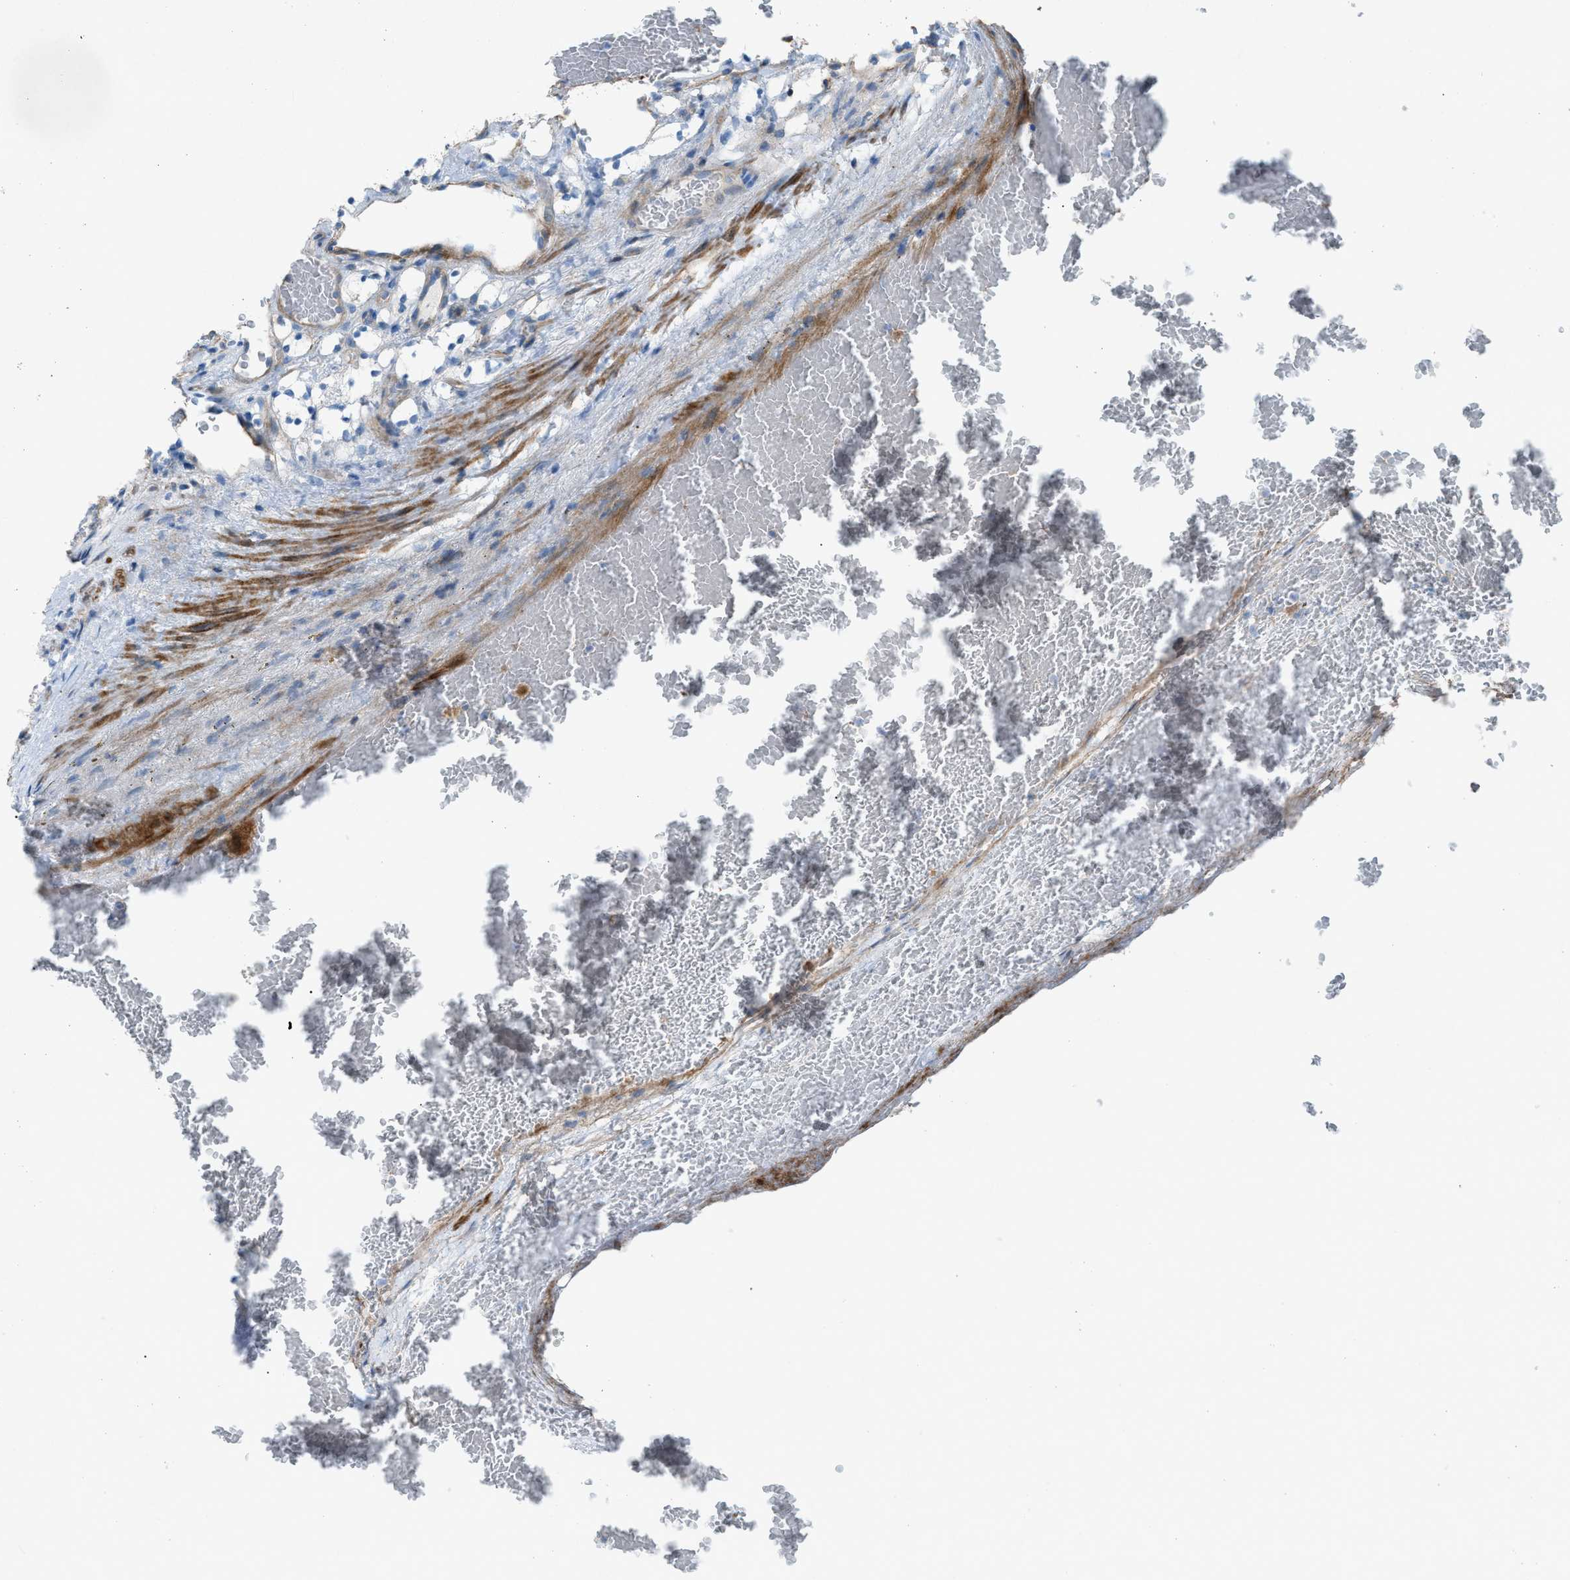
{"staining": {"intensity": "negative", "quantity": "none", "location": "none"}, "tissue": "renal cancer", "cell_type": "Tumor cells", "image_type": "cancer", "snomed": [{"axis": "morphology", "description": "Adenocarcinoma, NOS"}, {"axis": "topography", "description": "Kidney"}], "caption": "A high-resolution photomicrograph shows immunohistochemistry staining of adenocarcinoma (renal), which displays no significant staining in tumor cells. Nuclei are stained in blue.", "gene": "NCK2", "patient": {"sex": "female", "age": 69}}